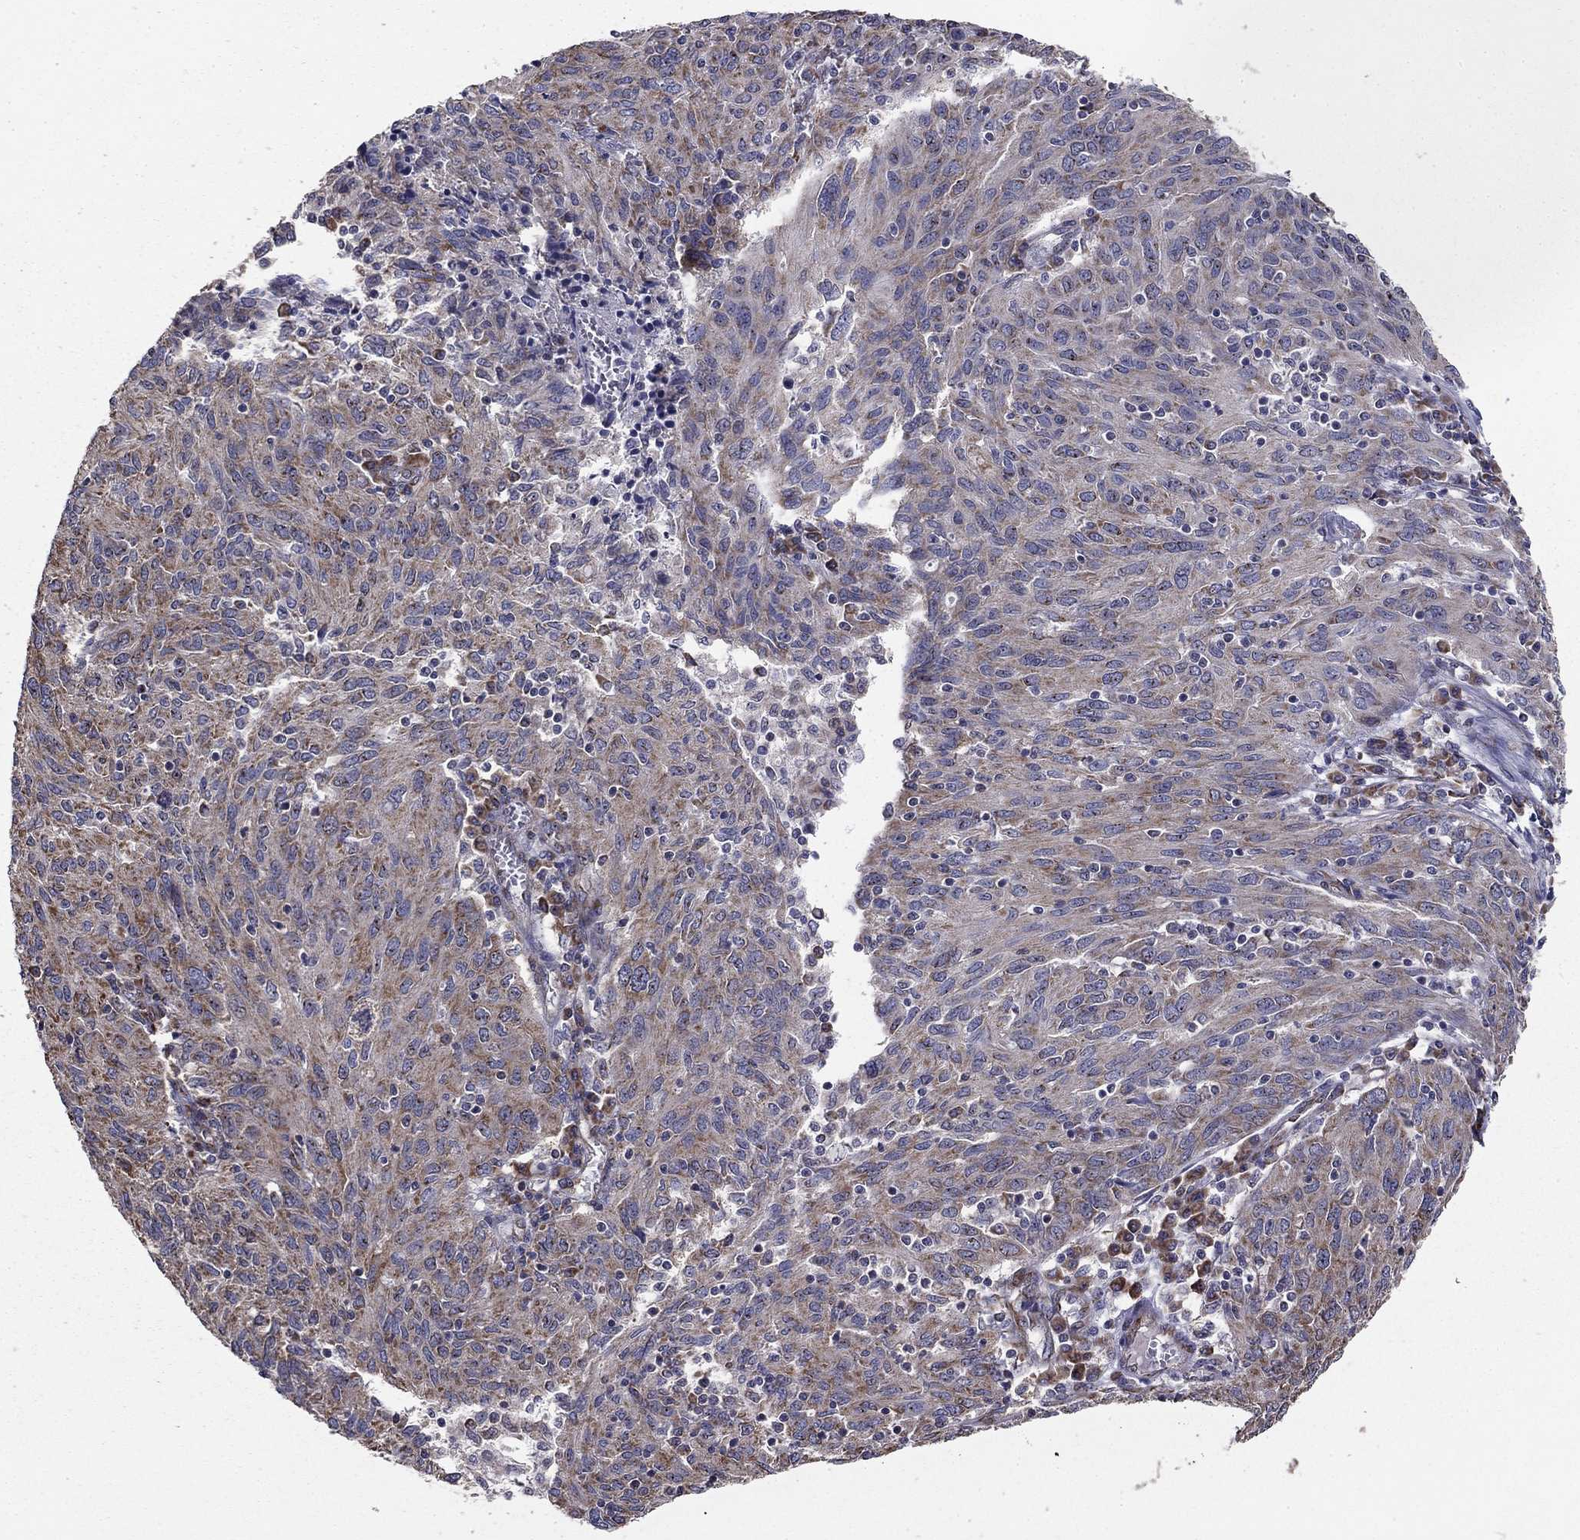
{"staining": {"intensity": "moderate", "quantity": "25%-75%", "location": "cytoplasmic/membranous"}, "tissue": "ovarian cancer", "cell_type": "Tumor cells", "image_type": "cancer", "snomed": [{"axis": "morphology", "description": "Carcinoma, endometroid"}, {"axis": "topography", "description": "Ovary"}], "caption": "Endometroid carcinoma (ovarian) tissue demonstrates moderate cytoplasmic/membranous expression in about 25%-75% of tumor cells, visualized by immunohistochemistry.", "gene": "NKIRAS1", "patient": {"sex": "female", "age": 50}}